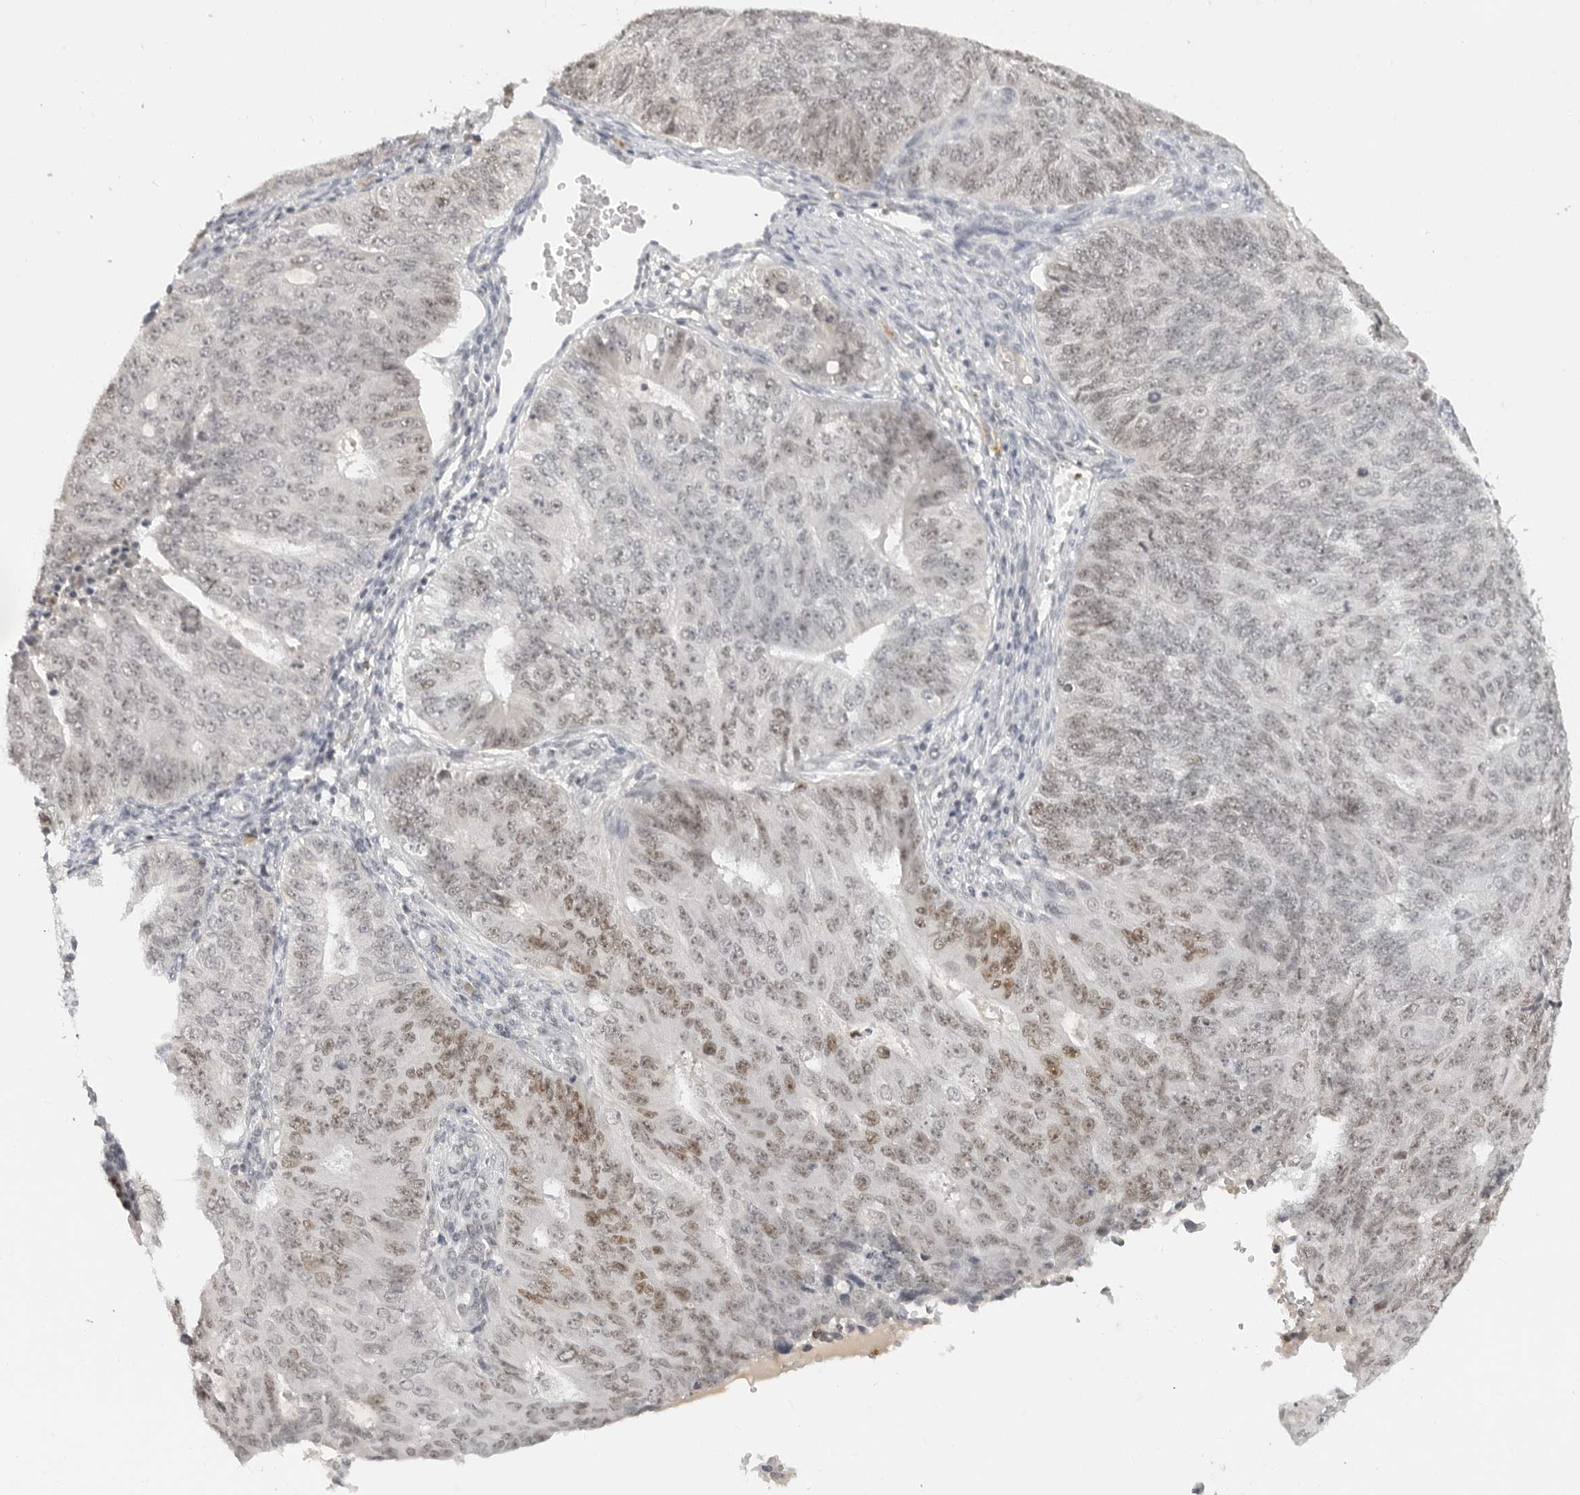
{"staining": {"intensity": "moderate", "quantity": "<25%", "location": "nuclear"}, "tissue": "endometrial cancer", "cell_type": "Tumor cells", "image_type": "cancer", "snomed": [{"axis": "morphology", "description": "Adenocarcinoma, NOS"}, {"axis": "topography", "description": "Endometrium"}], "caption": "Immunohistochemical staining of human endometrial cancer (adenocarcinoma) demonstrates low levels of moderate nuclear positivity in approximately <25% of tumor cells. The protein is shown in brown color, while the nuclei are stained blue.", "gene": "MSH6", "patient": {"sex": "female", "age": 32}}